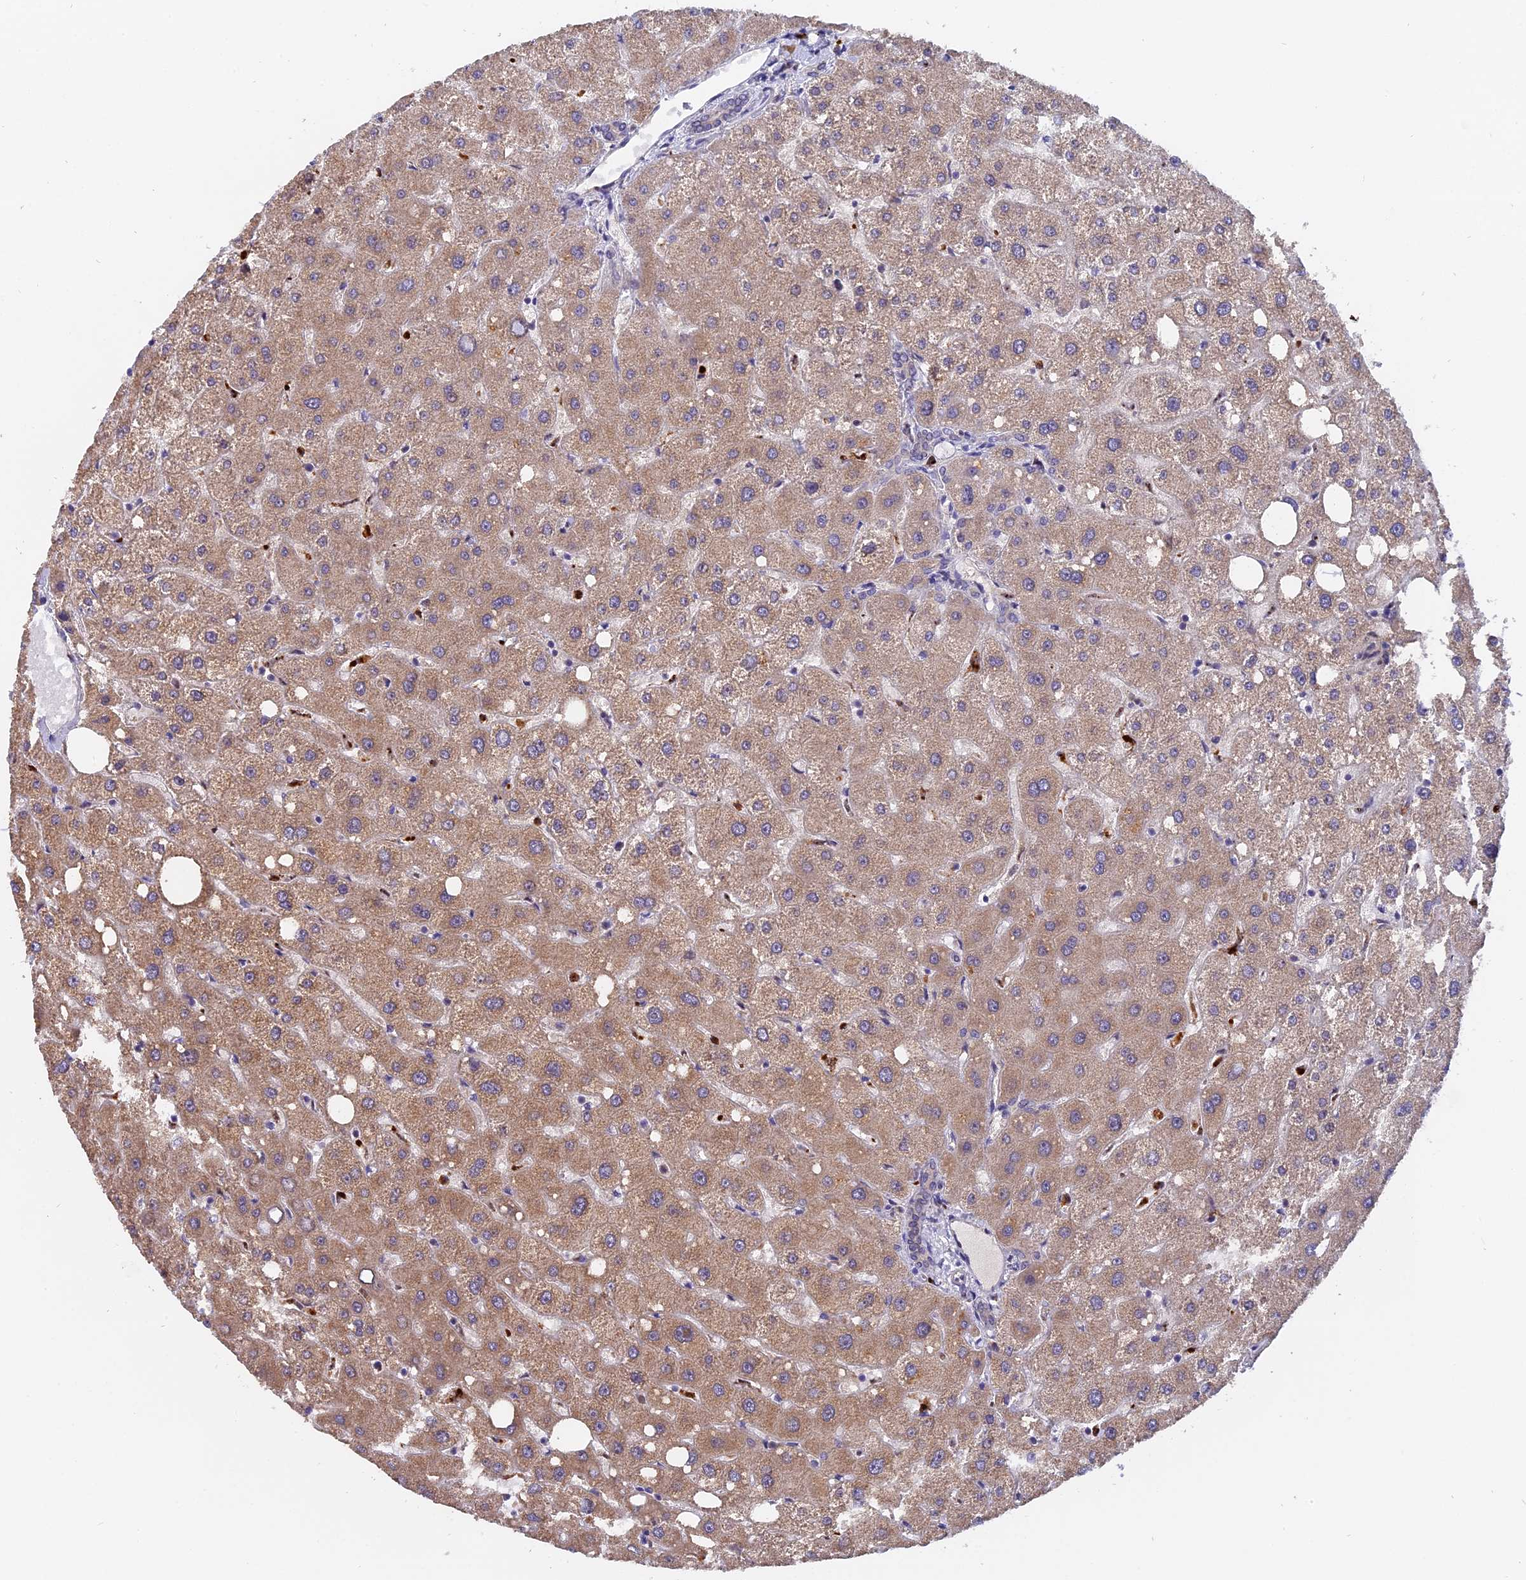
{"staining": {"intensity": "negative", "quantity": "none", "location": "none"}, "tissue": "liver", "cell_type": "Cholangiocytes", "image_type": "normal", "snomed": [{"axis": "morphology", "description": "Normal tissue, NOS"}, {"axis": "topography", "description": "Liver"}], "caption": "The IHC histopathology image has no significant expression in cholangiocytes of liver.", "gene": "FAM118B", "patient": {"sex": "male", "age": 73}}